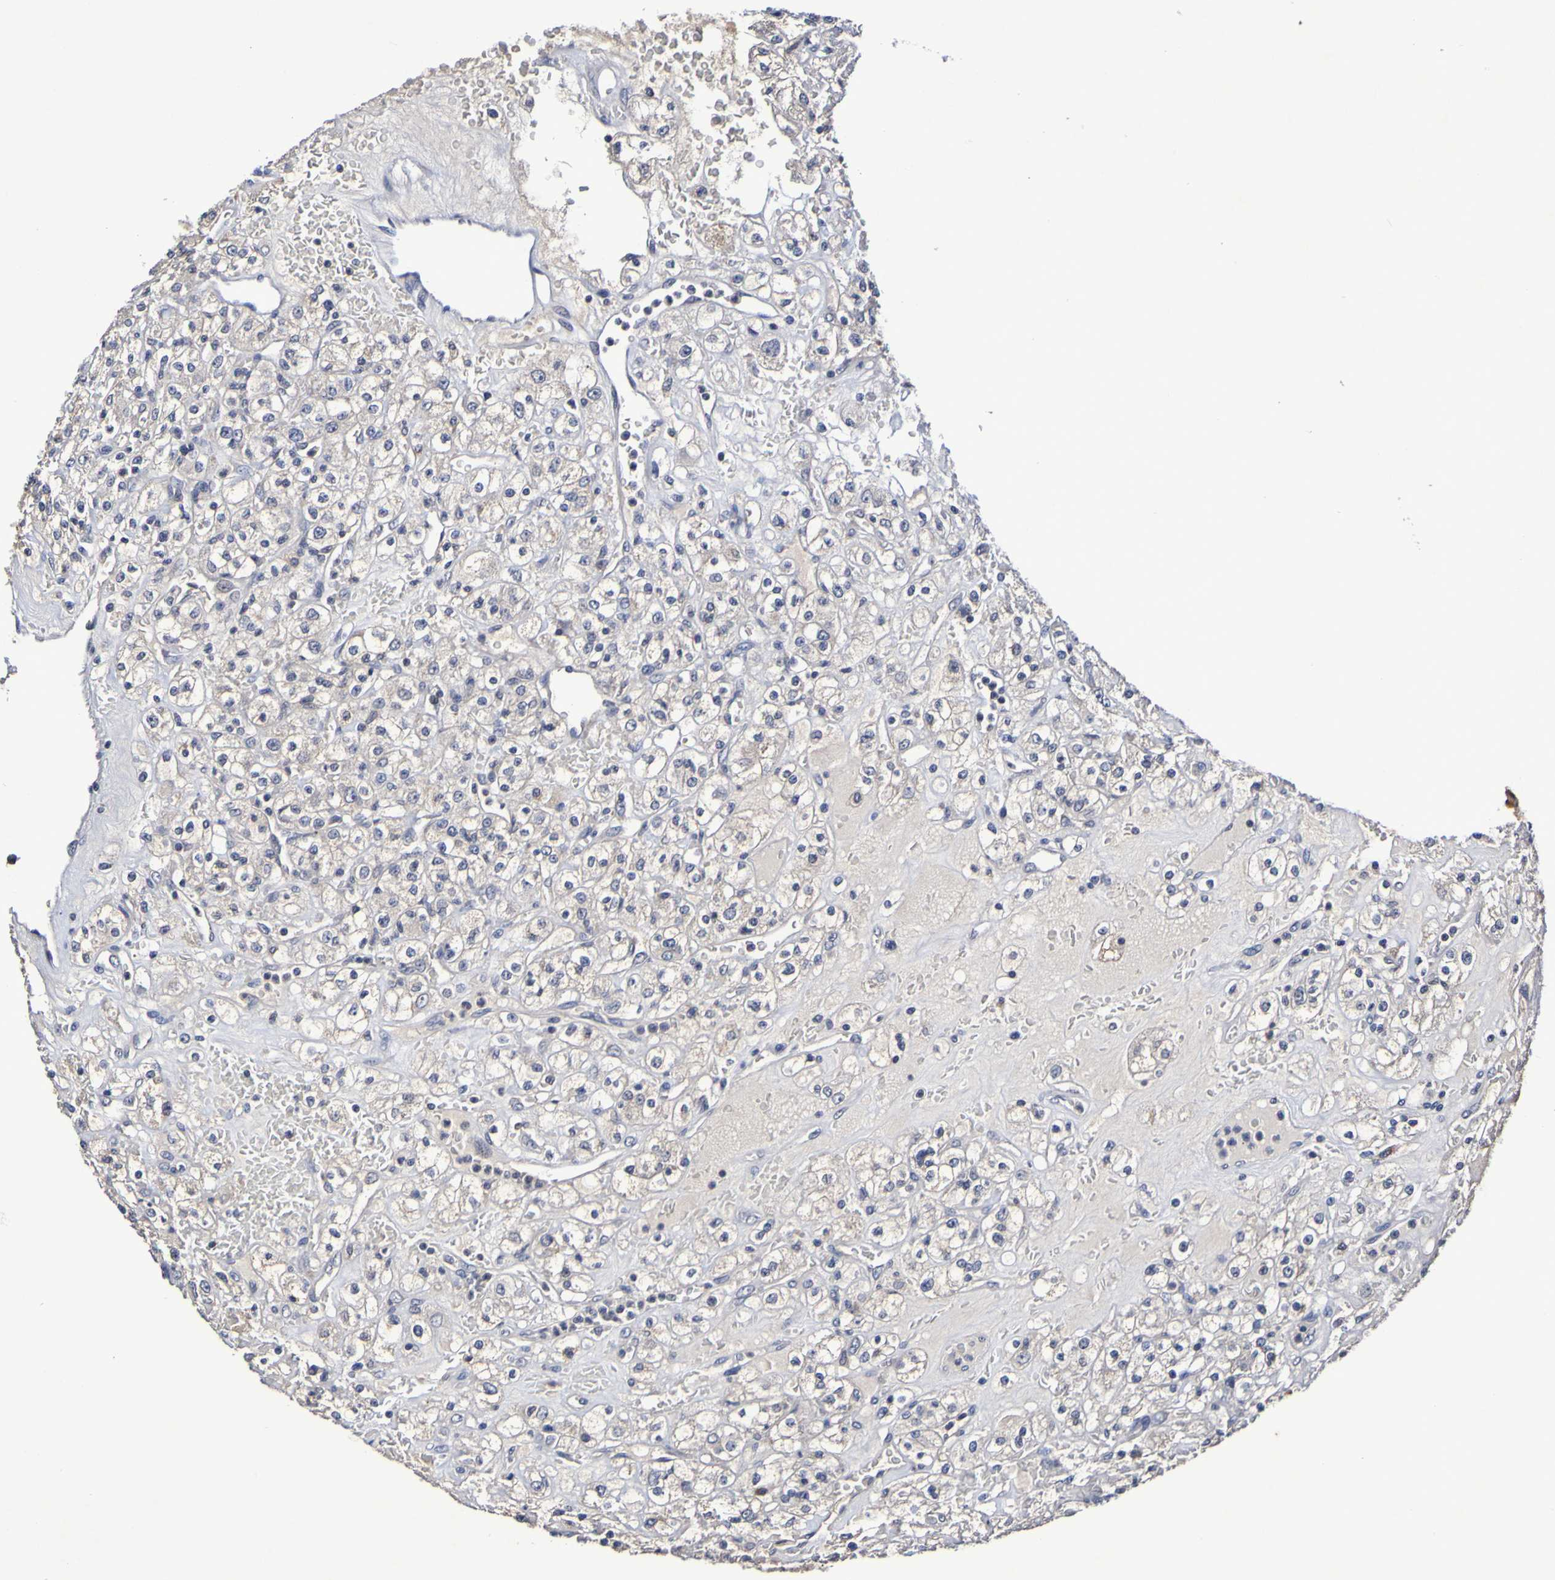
{"staining": {"intensity": "negative", "quantity": "none", "location": "none"}, "tissue": "renal cancer", "cell_type": "Tumor cells", "image_type": "cancer", "snomed": [{"axis": "morphology", "description": "Normal tissue, NOS"}, {"axis": "morphology", "description": "Adenocarcinoma, NOS"}, {"axis": "topography", "description": "Kidney"}], "caption": "DAB (3,3'-diaminobenzidine) immunohistochemical staining of renal cancer reveals no significant positivity in tumor cells. The staining is performed using DAB (3,3'-diaminobenzidine) brown chromogen with nuclei counter-stained in using hematoxylin.", "gene": "PTP4A2", "patient": {"sex": "female", "age": 72}}